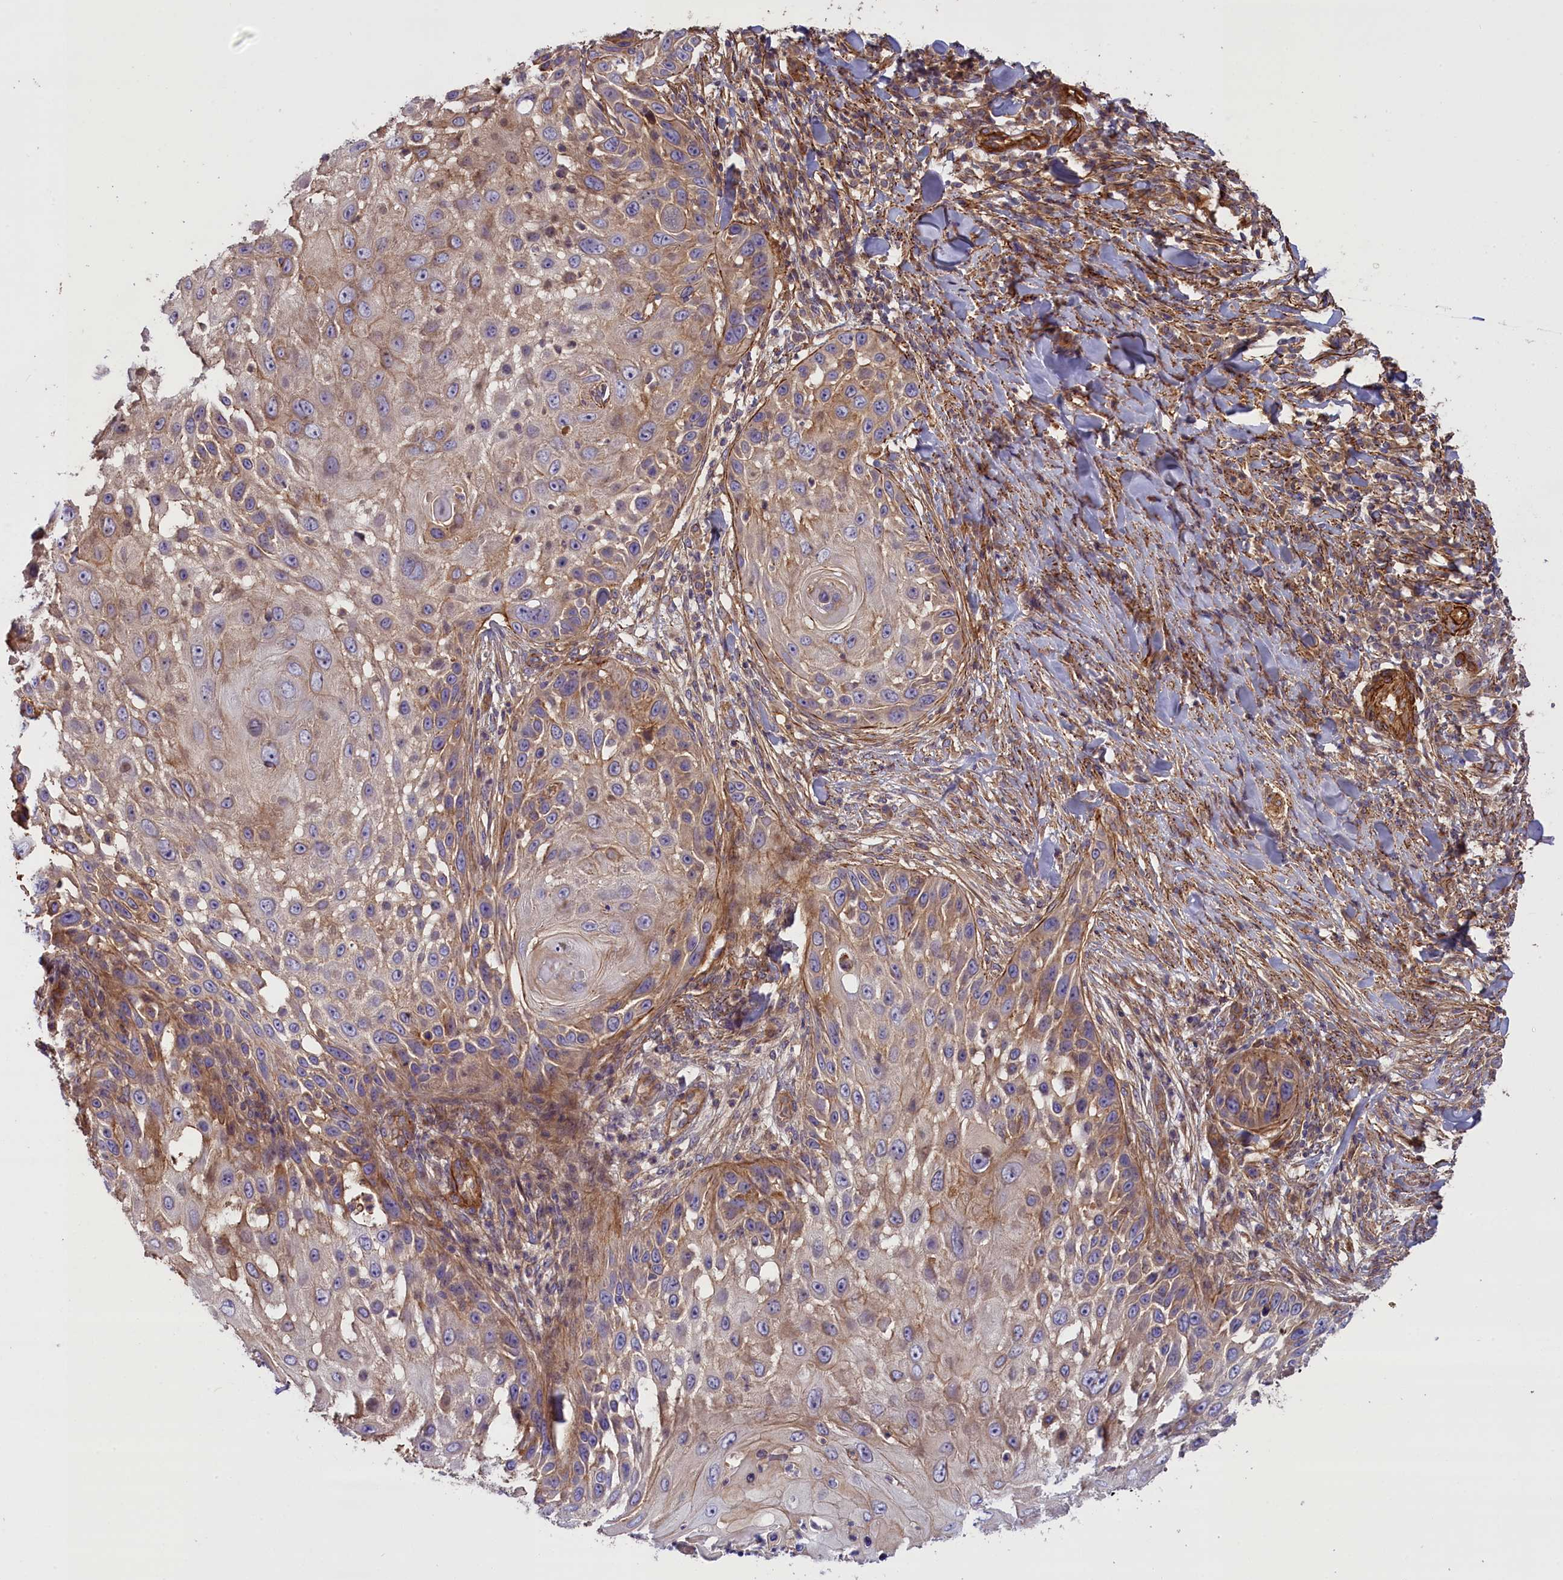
{"staining": {"intensity": "weak", "quantity": "25%-75%", "location": "cytoplasmic/membranous"}, "tissue": "skin cancer", "cell_type": "Tumor cells", "image_type": "cancer", "snomed": [{"axis": "morphology", "description": "Squamous cell carcinoma, NOS"}, {"axis": "topography", "description": "Skin"}], "caption": "An IHC histopathology image of tumor tissue is shown. Protein staining in brown labels weak cytoplasmic/membranous positivity in skin squamous cell carcinoma within tumor cells. Nuclei are stained in blue.", "gene": "FUZ", "patient": {"sex": "female", "age": 44}}